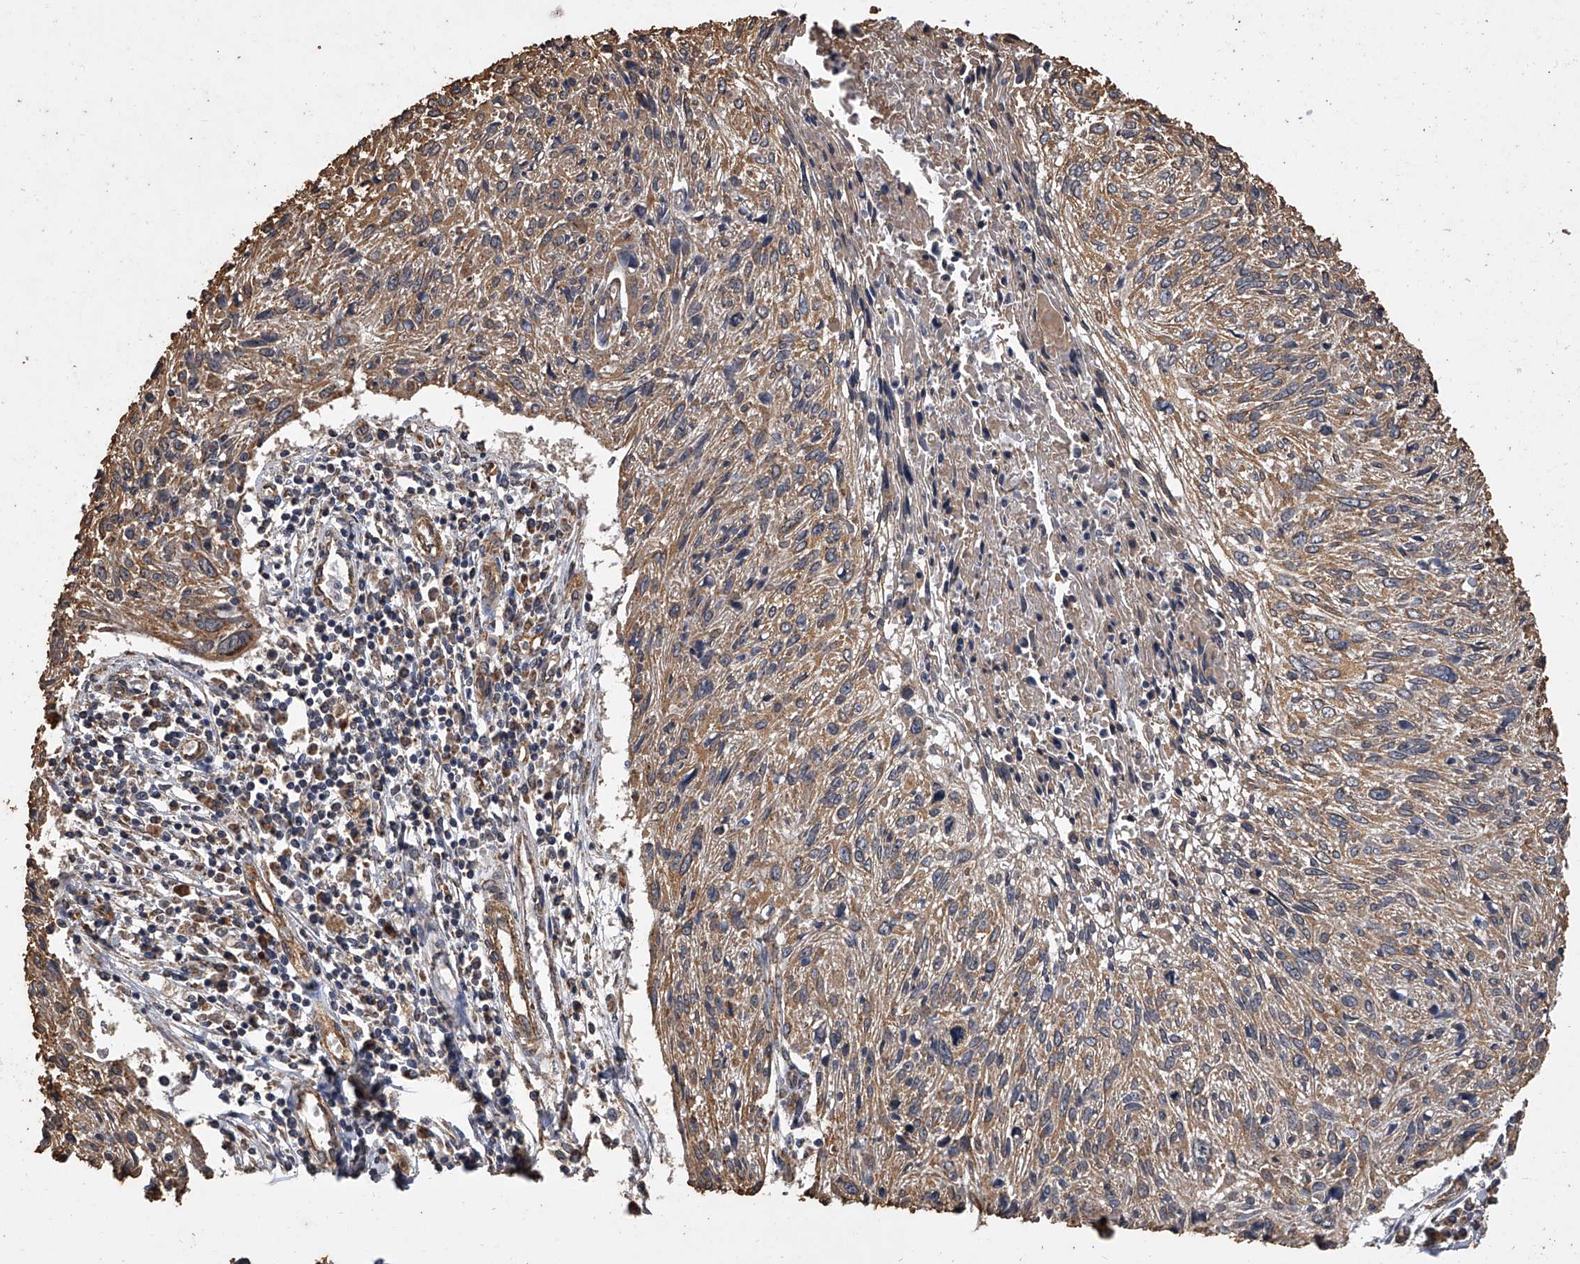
{"staining": {"intensity": "moderate", "quantity": ">75%", "location": "cytoplasmic/membranous"}, "tissue": "cervical cancer", "cell_type": "Tumor cells", "image_type": "cancer", "snomed": [{"axis": "morphology", "description": "Squamous cell carcinoma, NOS"}, {"axis": "topography", "description": "Cervix"}], "caption": "Squamous cell carcinoma (cervical) stained for a protein reveals moderate cytoplasmic/membranous positivity in tumor cells.", "gene": "MRPL28", "patient": {"sex": "female", "age": 51}}